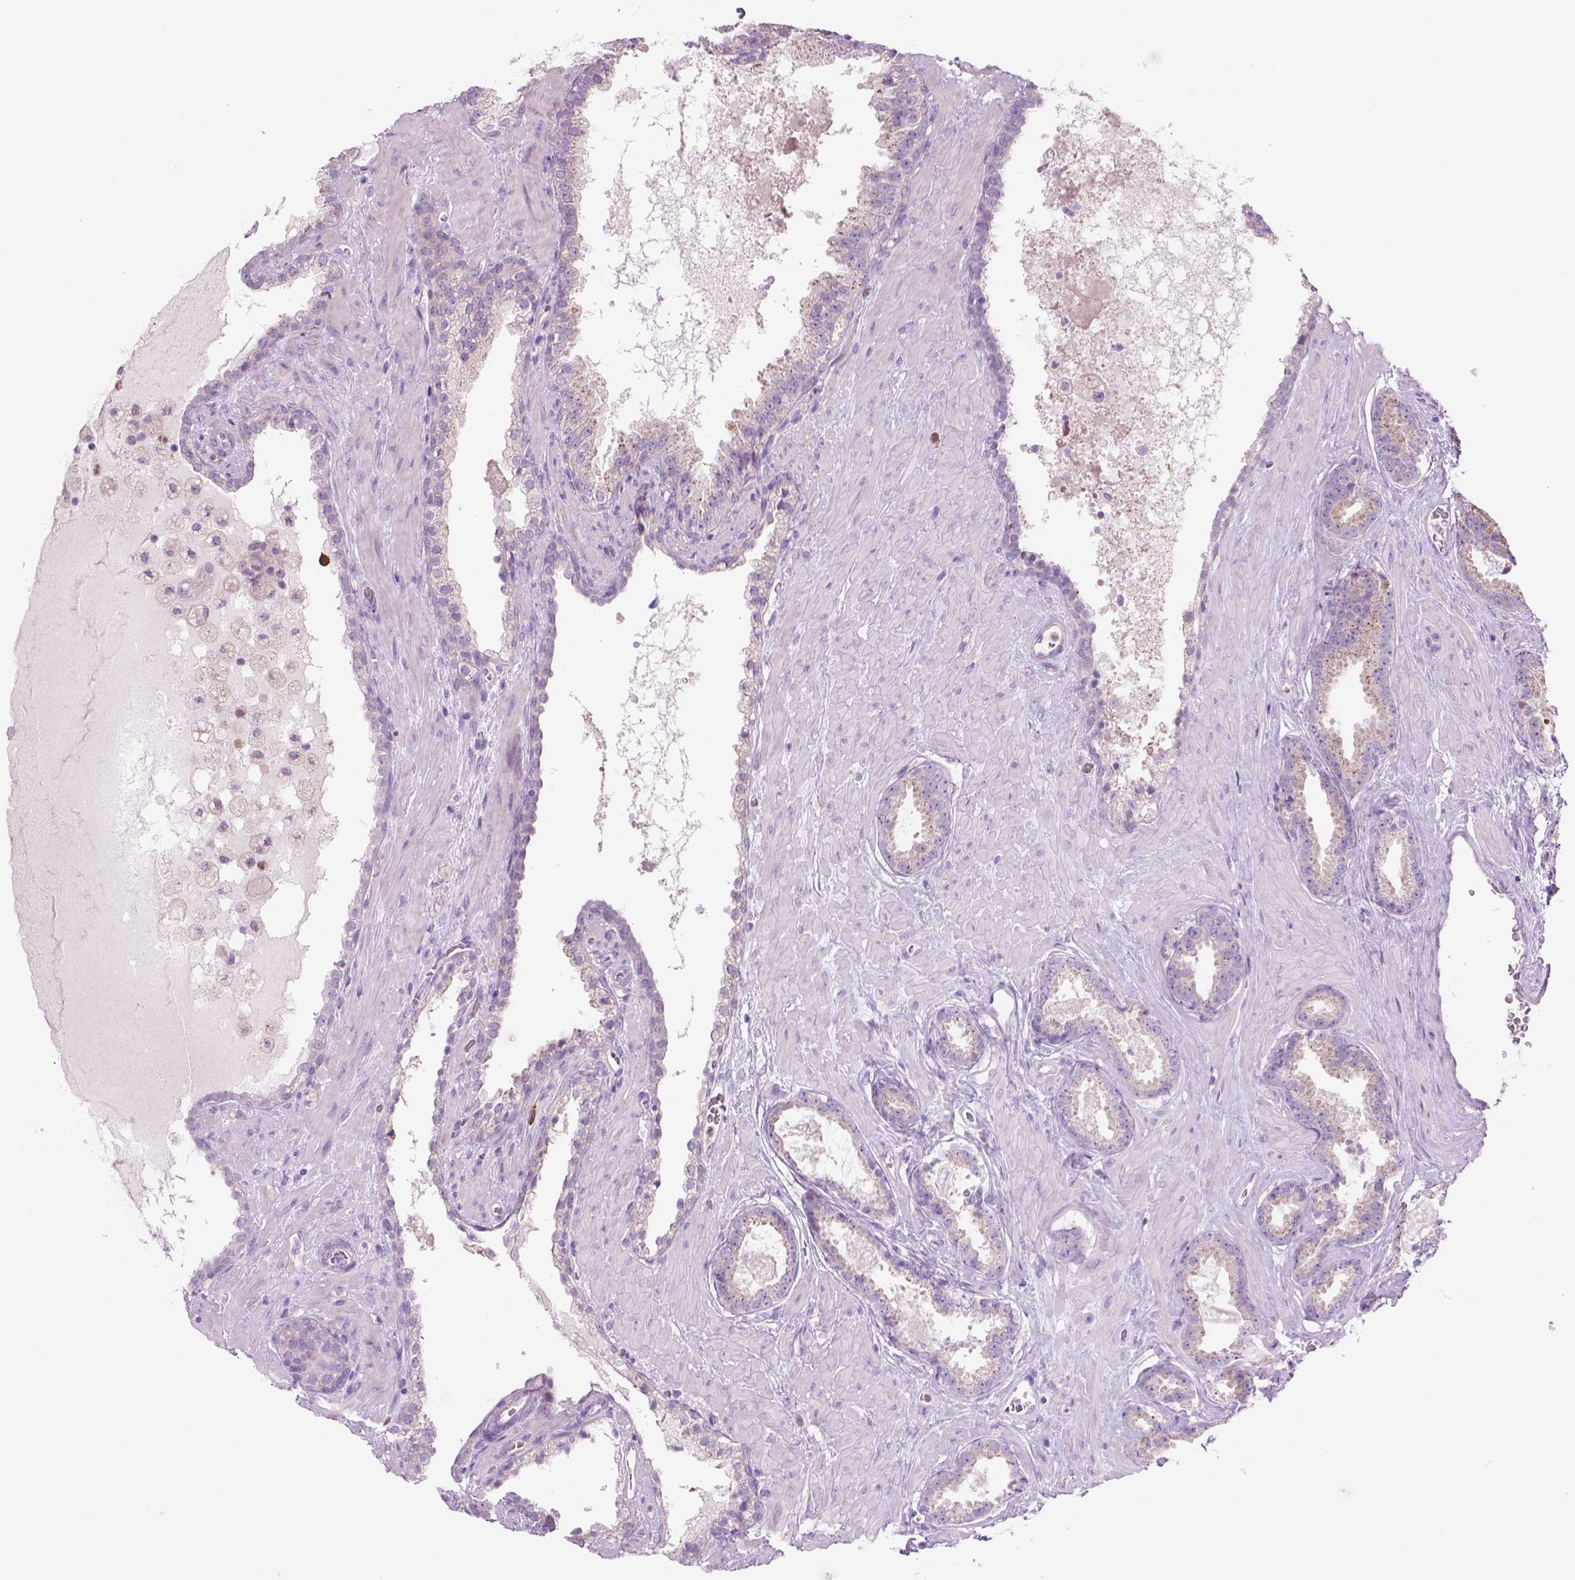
{"staining": {"intensity": "negative", "quantity": "none", "location": "none"}, "tissue": "prostate cancer", "cell_type": "Tumor cells", "image_type": "cancer", "snomed": [{"axis": "morphology", "description": "Adenocarcinoma, Low grade"}, {"axis": "topography", "description": "Prostate"}], "caption": "High magnification brightfield microscopy of prostate cancer stained with DAB (3,3'-diaminobenzidine) (brown) and counterstained with hematoxylin (blue): tumor cells show no significant positivity.", "gene": "CD84", "patient": {"sex": "male", "age": 62}}